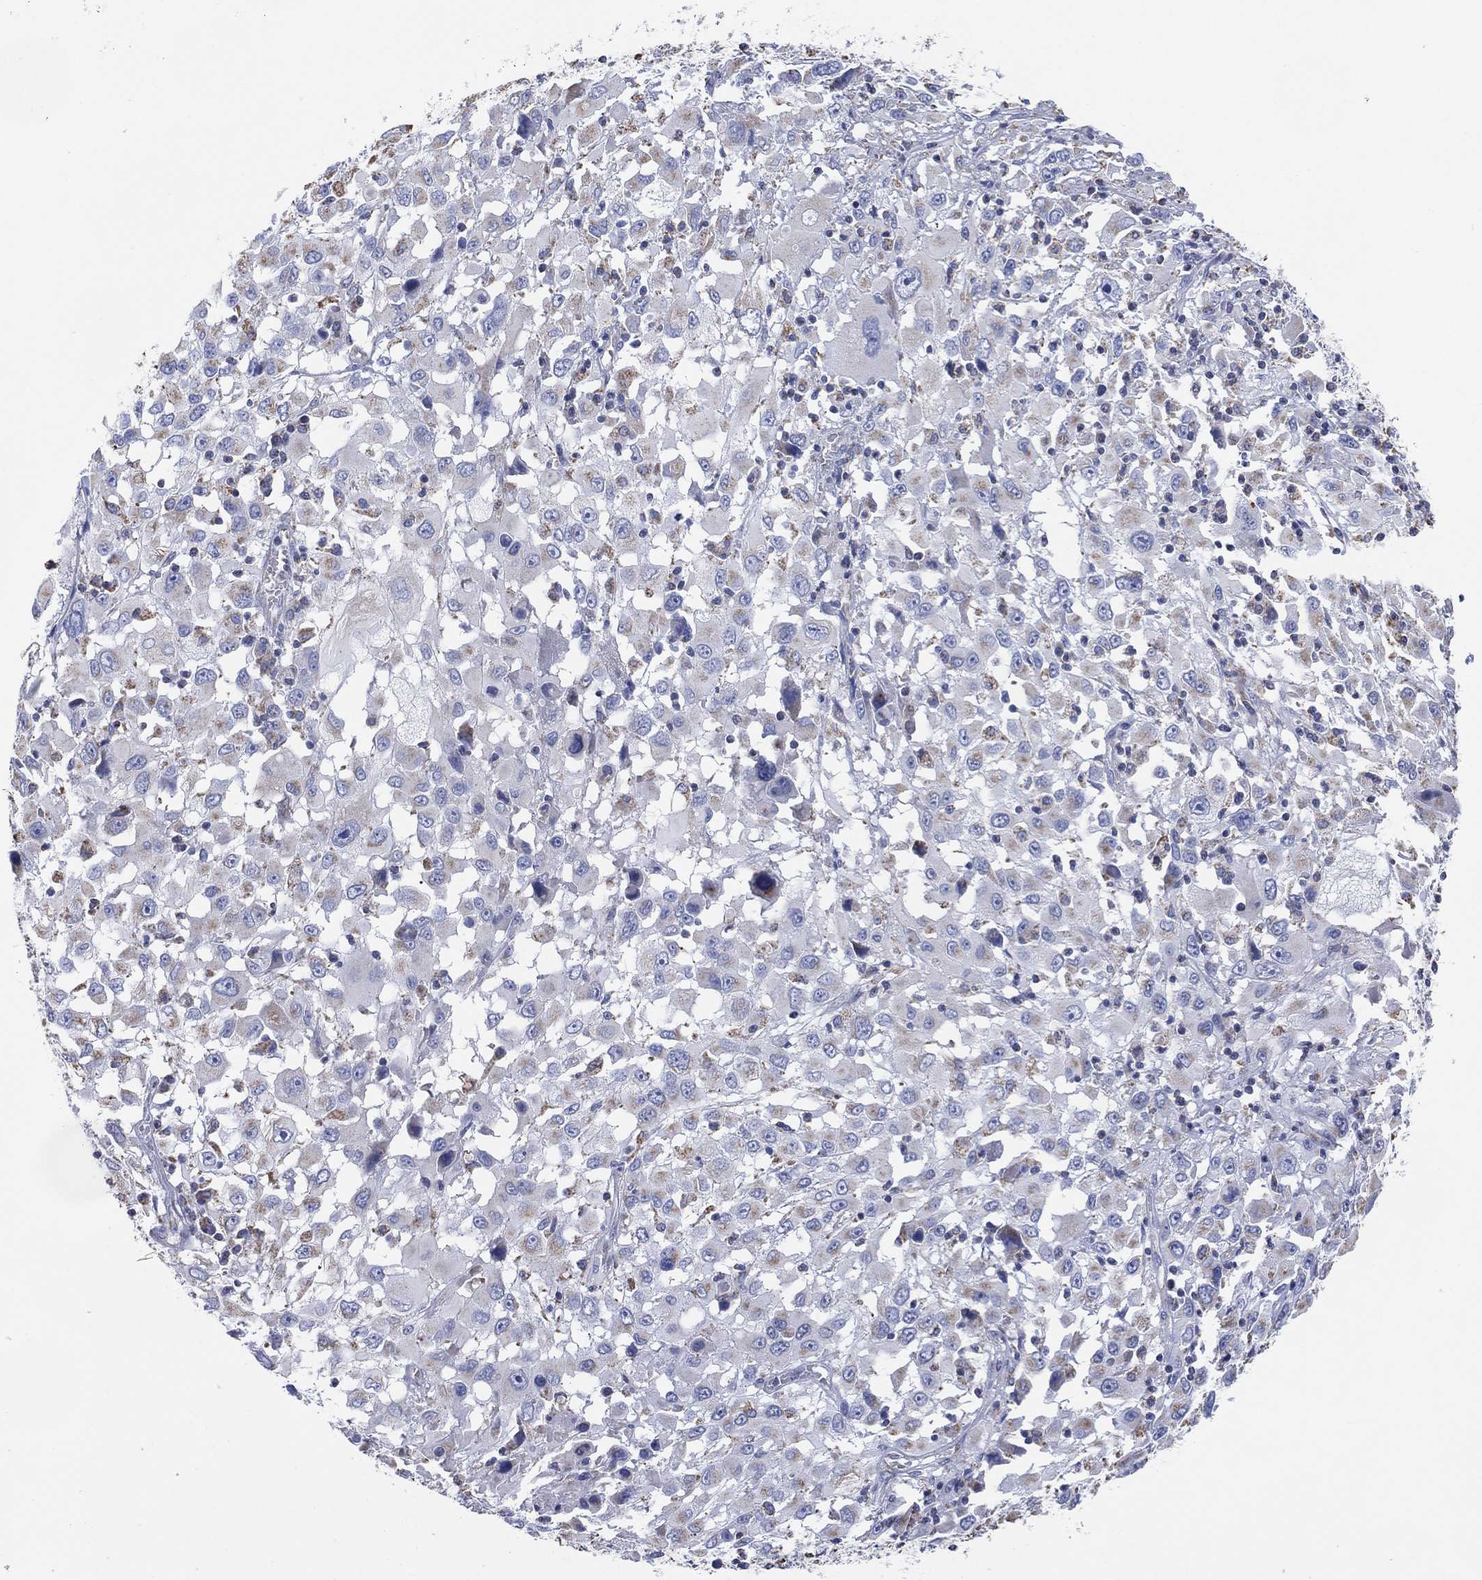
{"staining": {"intensity": "negative", "quantity": "none", "location": "none"}, "tissue": "melanoma", "cell_type": "Tumor cells", "image_type": "cancer", "snomed": [{"axis": "morphology", "description": "Malignant melanoma, Metastatic site"}, {"axis": "topography", "description": "Soft tissue"}], "caption": "The immunohistochemistry micrograph has no significant expression in tumor cells of malignant melanoma (metastatic site) tissue. Nuclei are stained in blue.", "gene": "CFTR", "patient": {"sex": "male", "age": 50}}